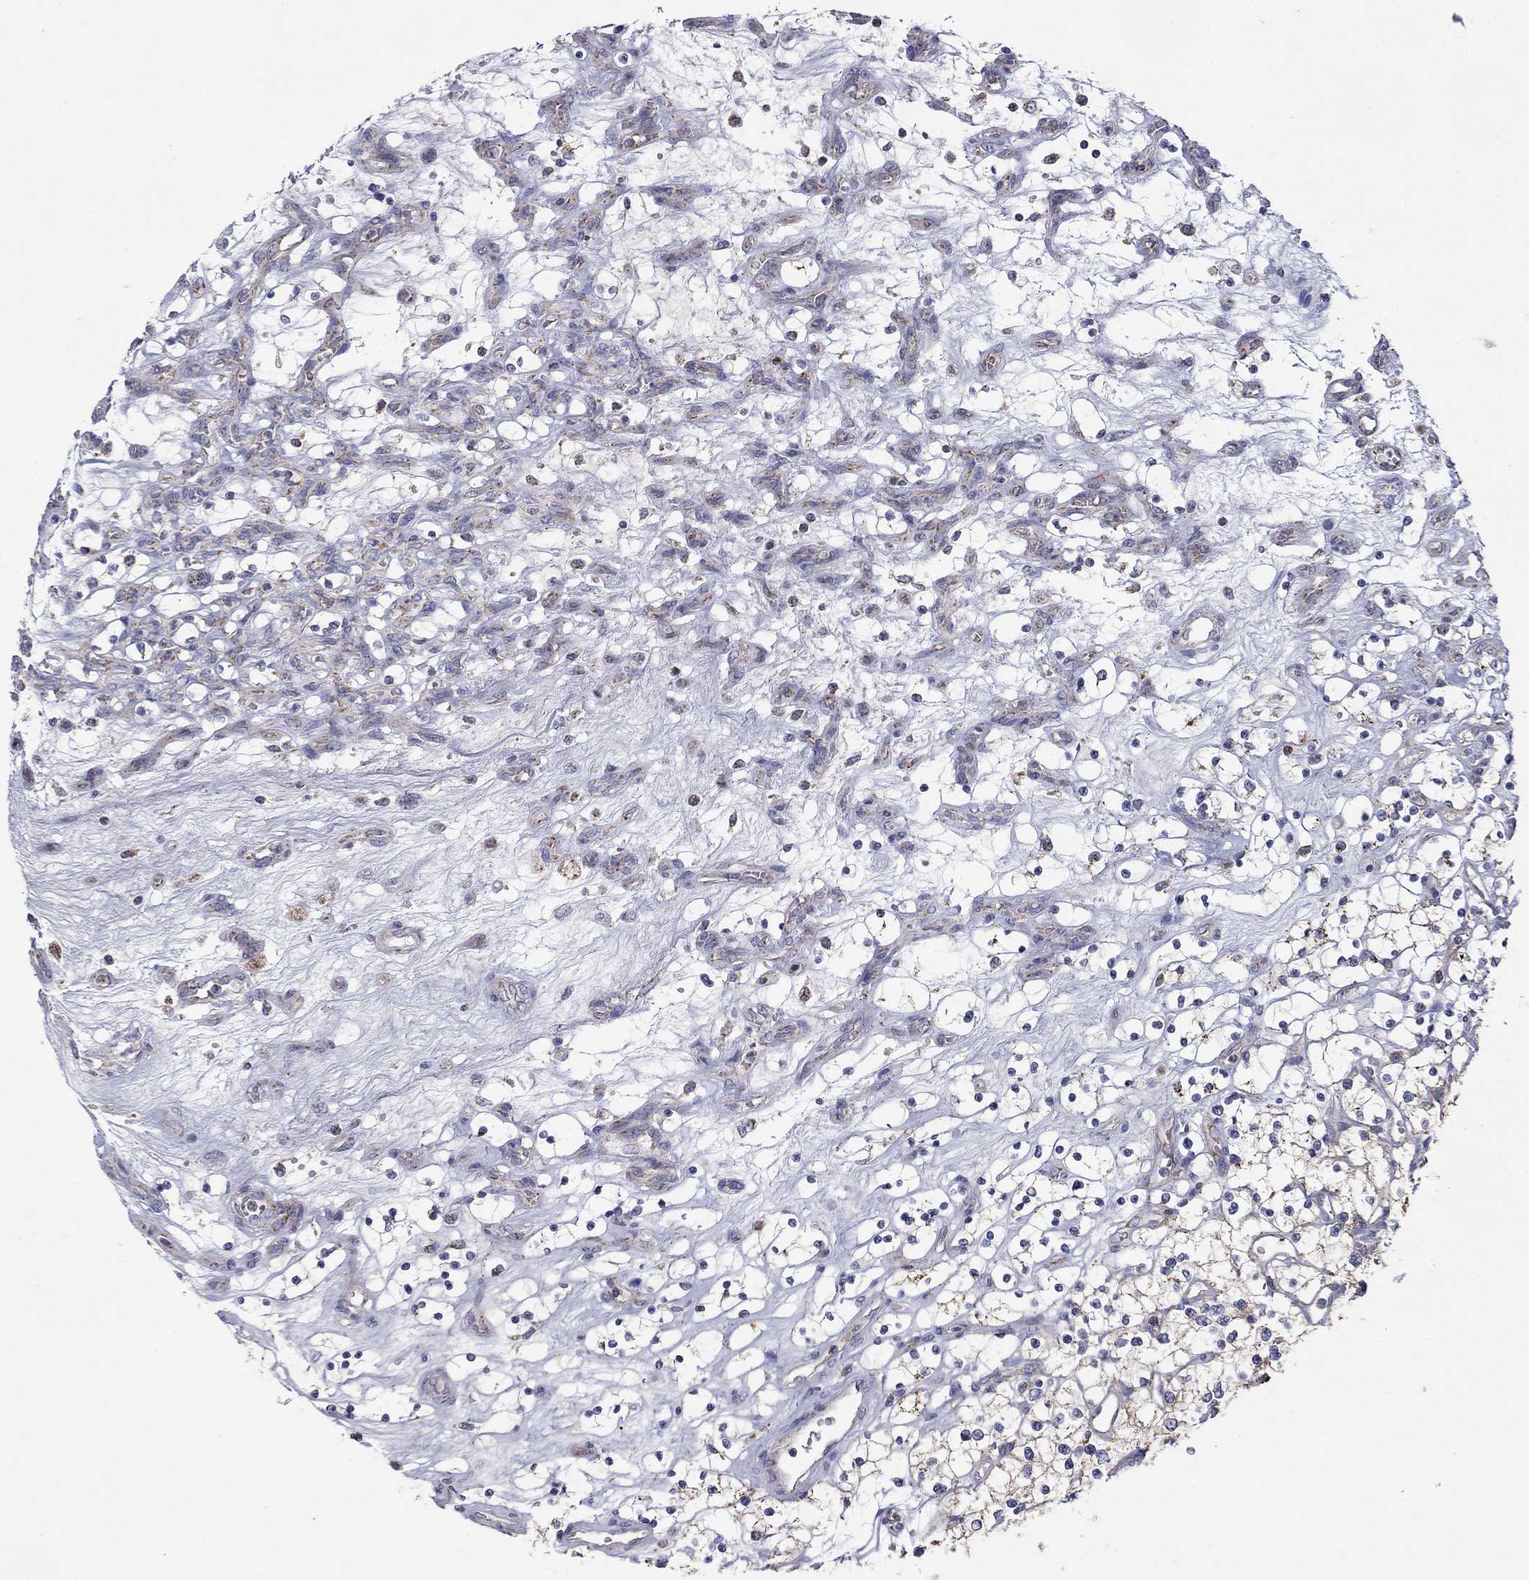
{"staining": {"intensity": "strong", "quantity": ">75%", "location": "cytoplasmic/membranous"}, "tissue": "renal cancer", "cell_type": "Tumor cells", "image_type": "cancer", "snomed": [{"axis": "morphology", "description": "Adenocarcinoma, NOS"}, {"axis": "topography", "description": "Kidney"}], "caption": "A histopathology image of human renal cancer stained for a protein shows strong cytoplasmic/membranous brown staining in tumor cells.", "gene": "HPS5", "patient": {"sex": "female", "age": 69}}